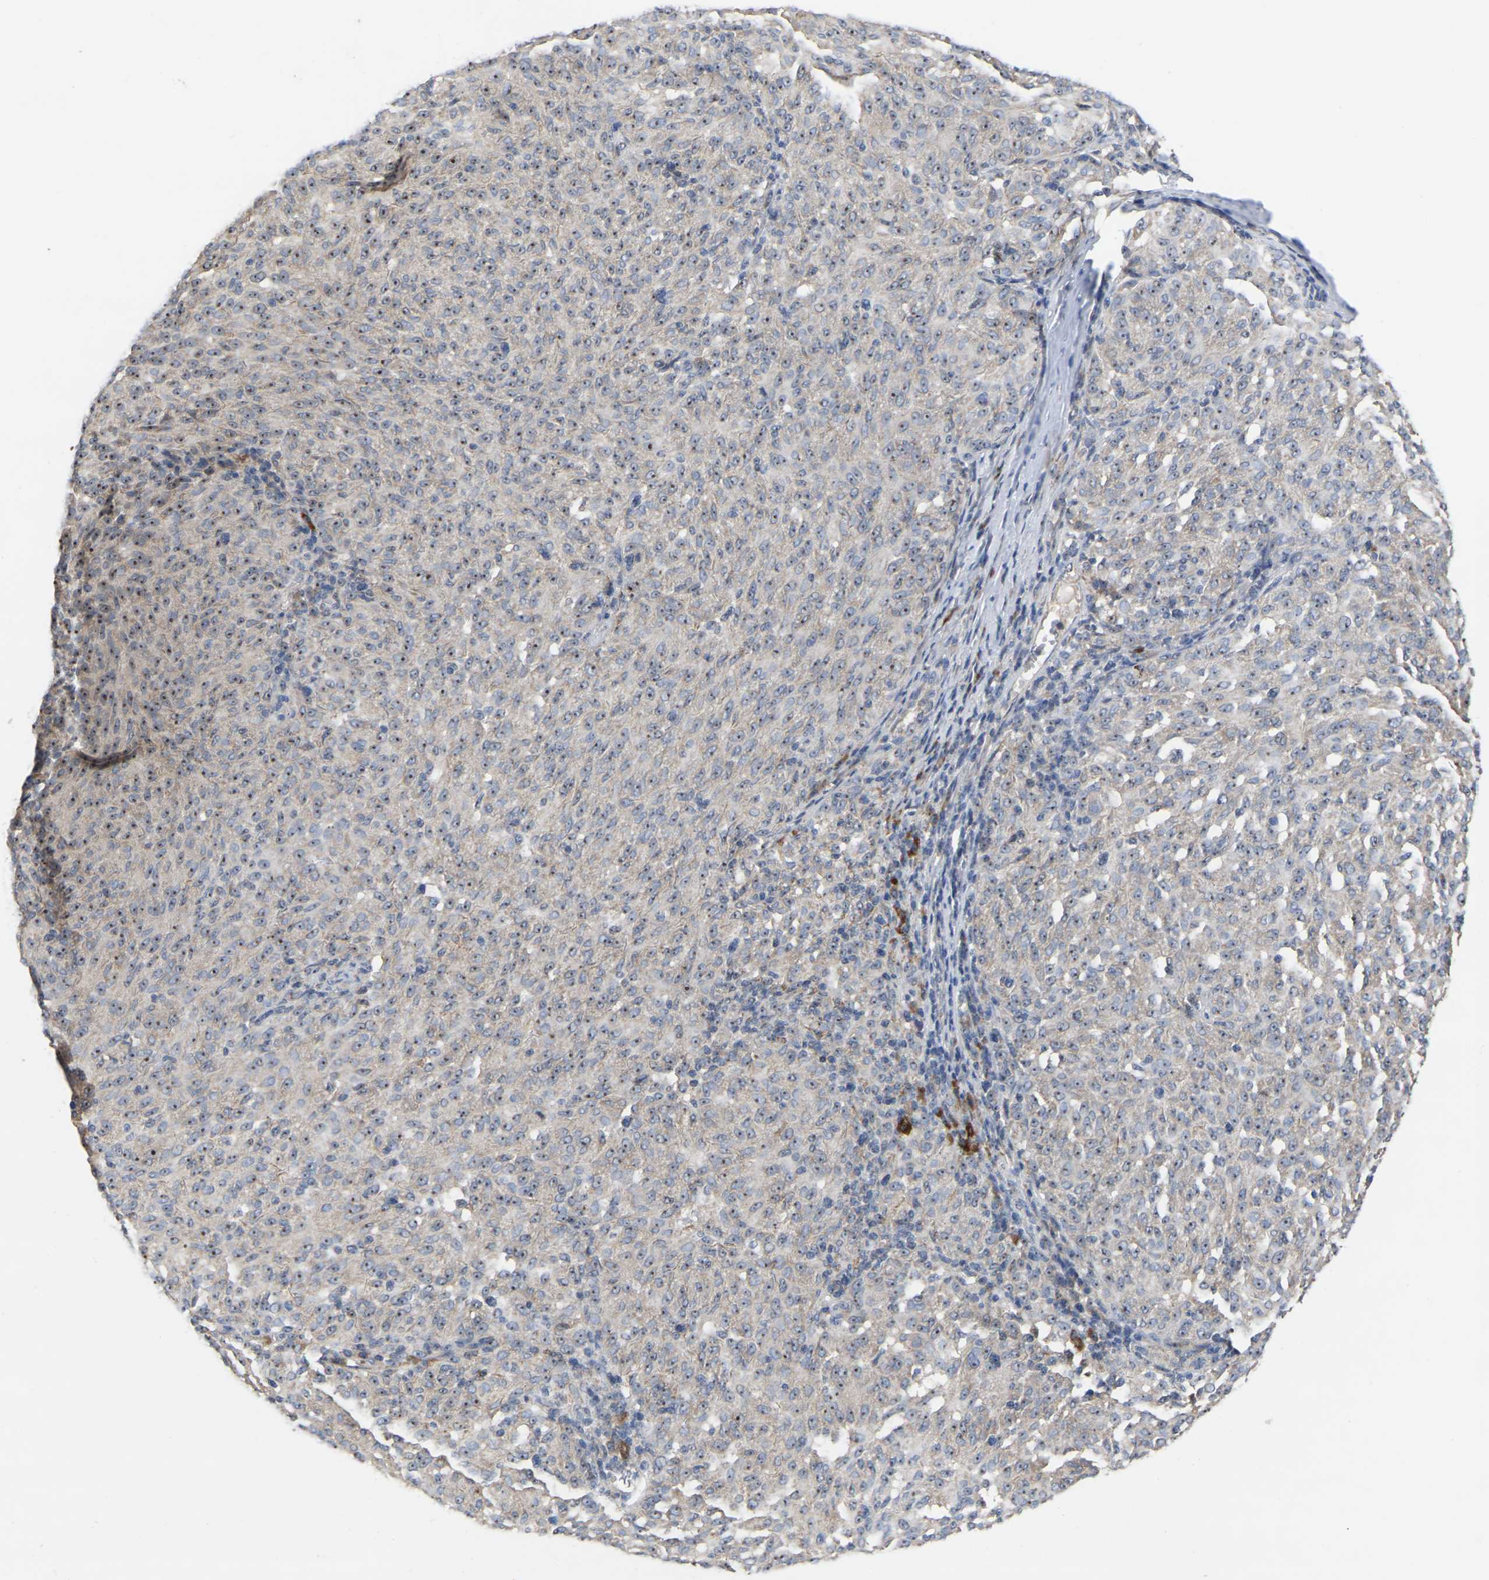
{"staining": {"intensity": "moderate", "quantity": ">75%", "location": "nuclear"}, "tissue": "melanoma", "cell_type": "Tumor cells", "image_type": "cancer", "snomed": [{"axis": "morphology", "description": "Malignant melanoma, NOS"}, {"axis": "topography", "description": "Skin"}], "caption": "About >75% of tumor cells in human malignant melanoma exhibit moderate nuclear protein positivity as visualized by brown immunohistochemical staining.", "gene": "NOP53", "patient": {"sex": "female", "age": 72}}